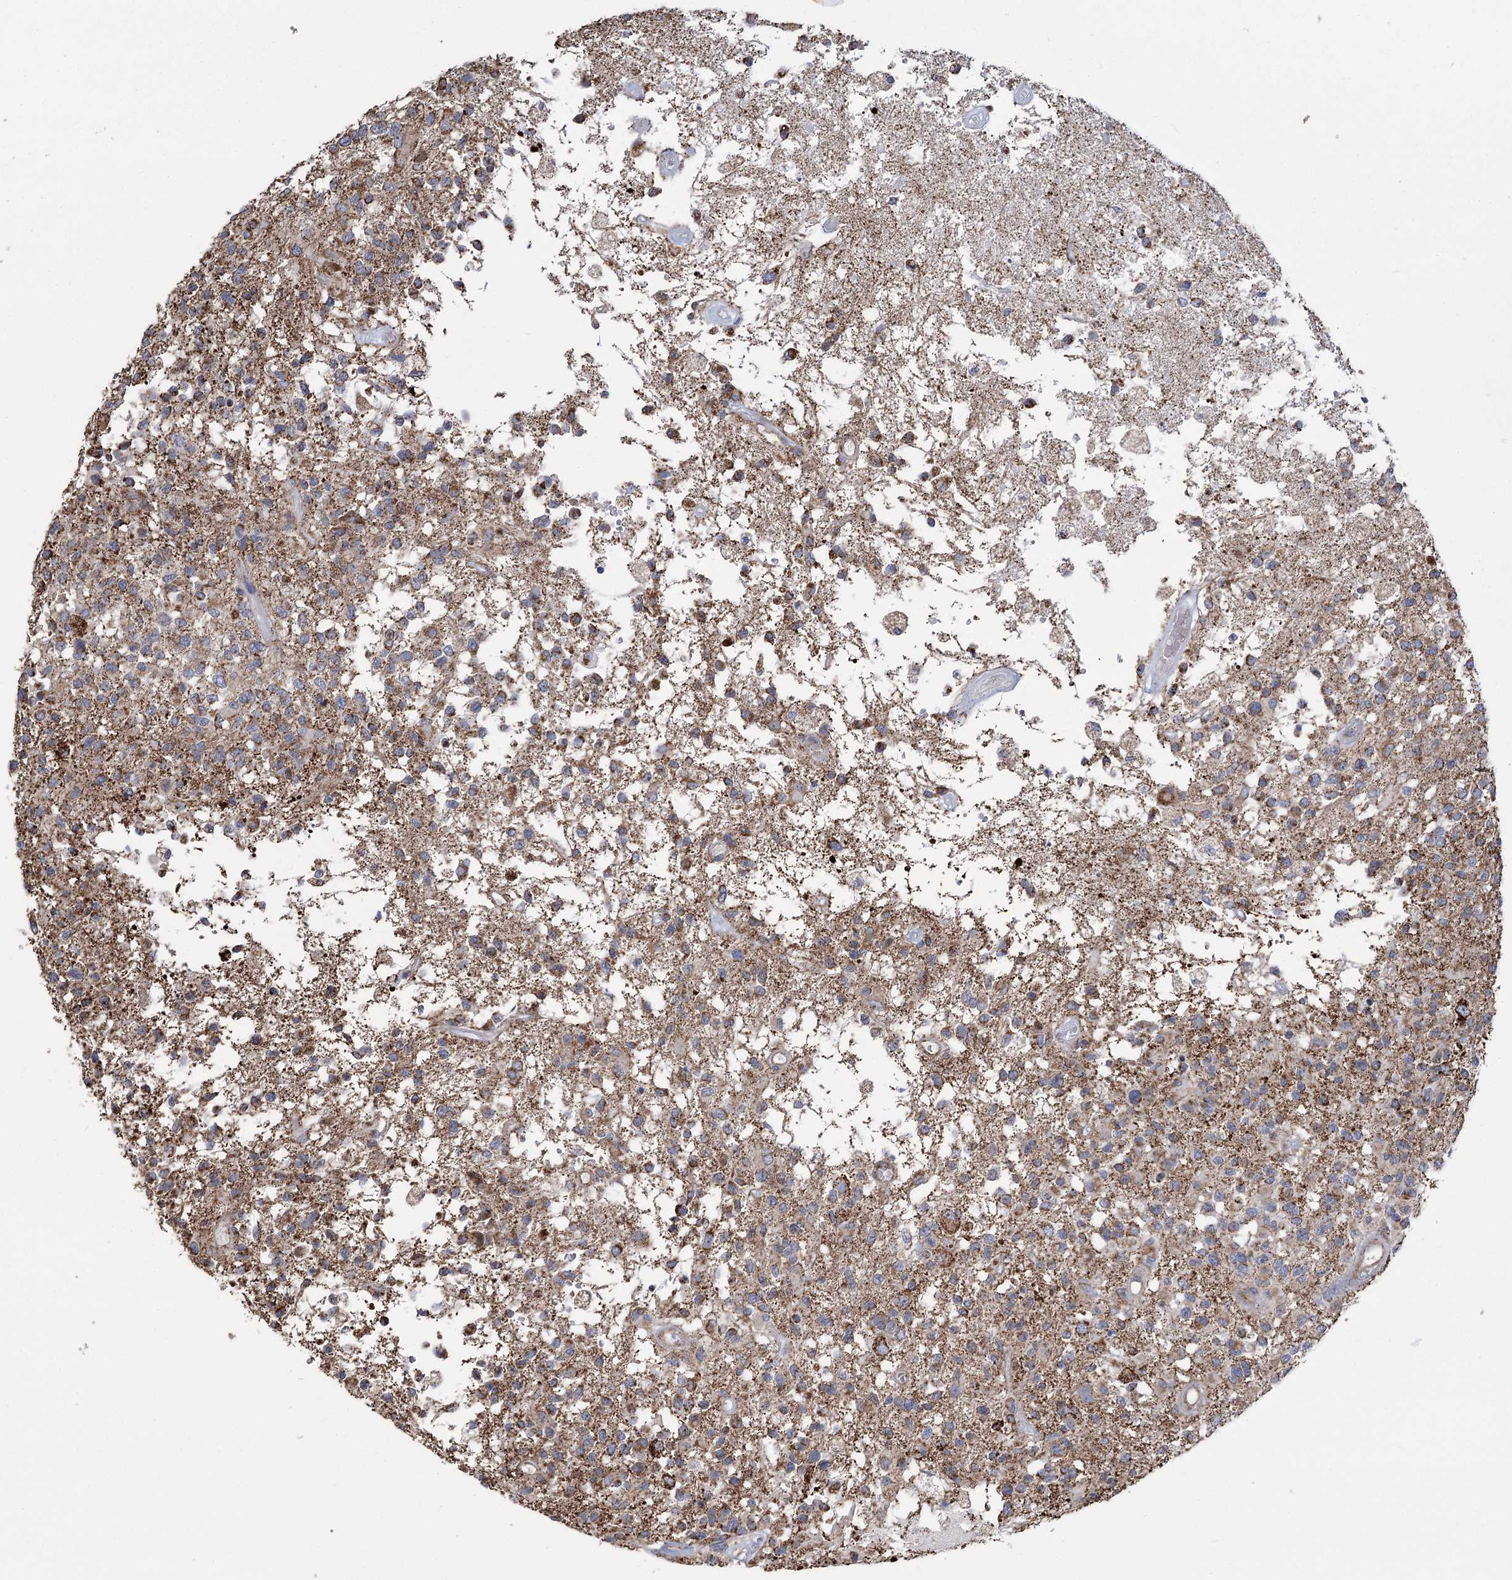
{"staining": {"intensity": "moderate", "quantity": ">75%", "location": "cytoplasmic/membranous"}, "tissue": "glioma", "cell_type": "Tumor cells", "image_type": "cancer", "snomed": [{"axis": "morphology", "description": "Glioma, malignant, High grade"}, {"axis": "morphology", "description": "Glioblastoma, NOS"}, {"axis": "topography", "description": "Brain"}], "caption": "An IHC histopathology image of tumor tissue is shown. Protein staining in brown labels moderate cytoplasmic/membranous positivity in glioblastoma within tumor cells.", "gene": "RANBP3L", "patient": {"sex": "male", "age": 60}}